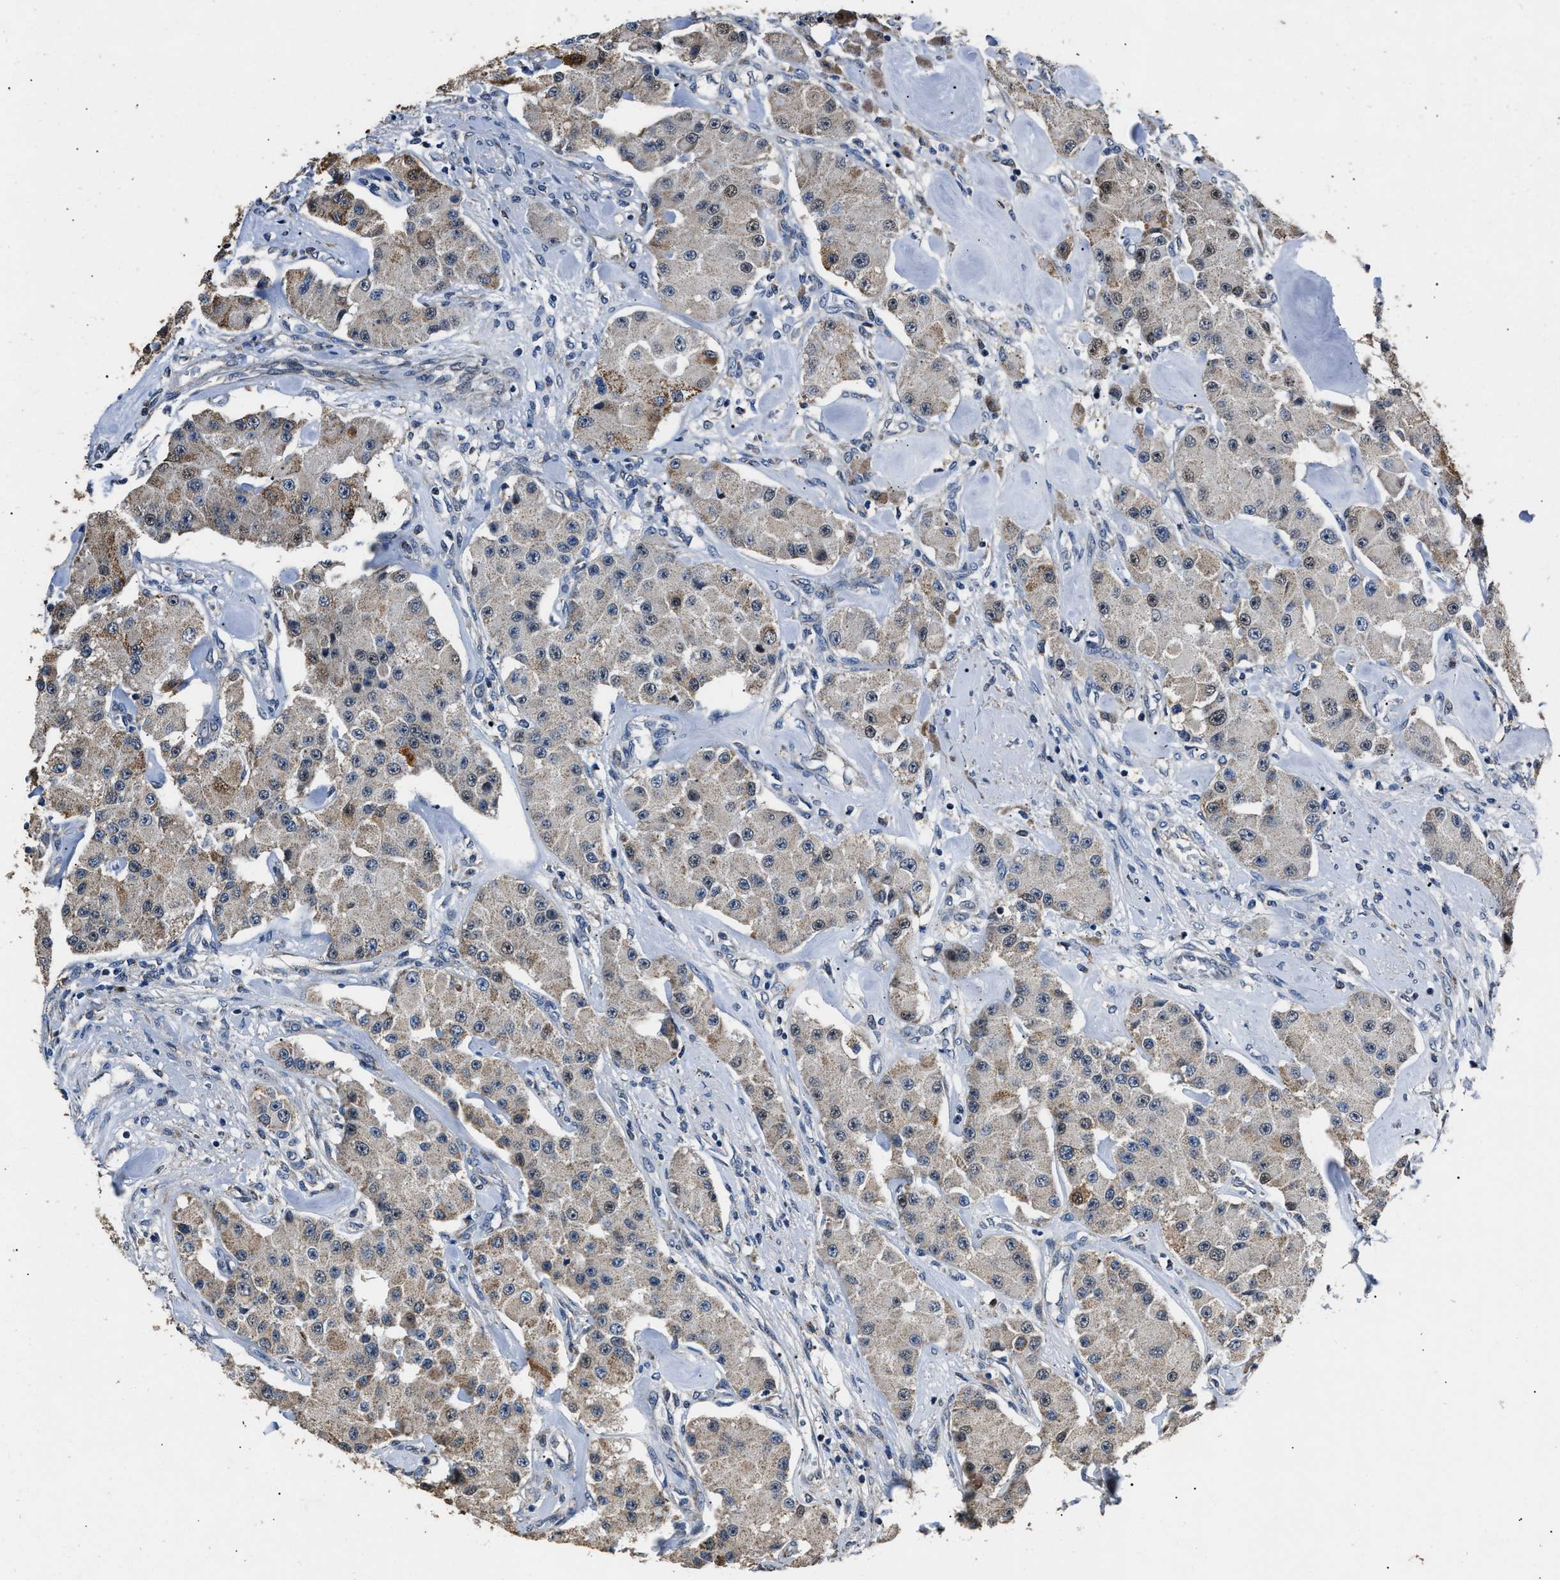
{"staining": {"intensity": "moderate", "quantity": "<25%", "location": "cytoplasmic/membranous"}, "tissue": "carcinoid", "cell_type": "Tumor cells", "image_type": "cancer", "snomed": [{"axis": "morphology", "description": "Carcinoid, malignant, NOS"}, {"axis": "topography", "description": "Pancreas"}], "caption": "This is a histology image of immunohistochemistry (IHC) staining of carcinoid, which shows moderate expression in the cytoplasmic/membranous of tumor cells.", "gene": "NSUN5", "patient": {"sex": "male", "age": 41}}